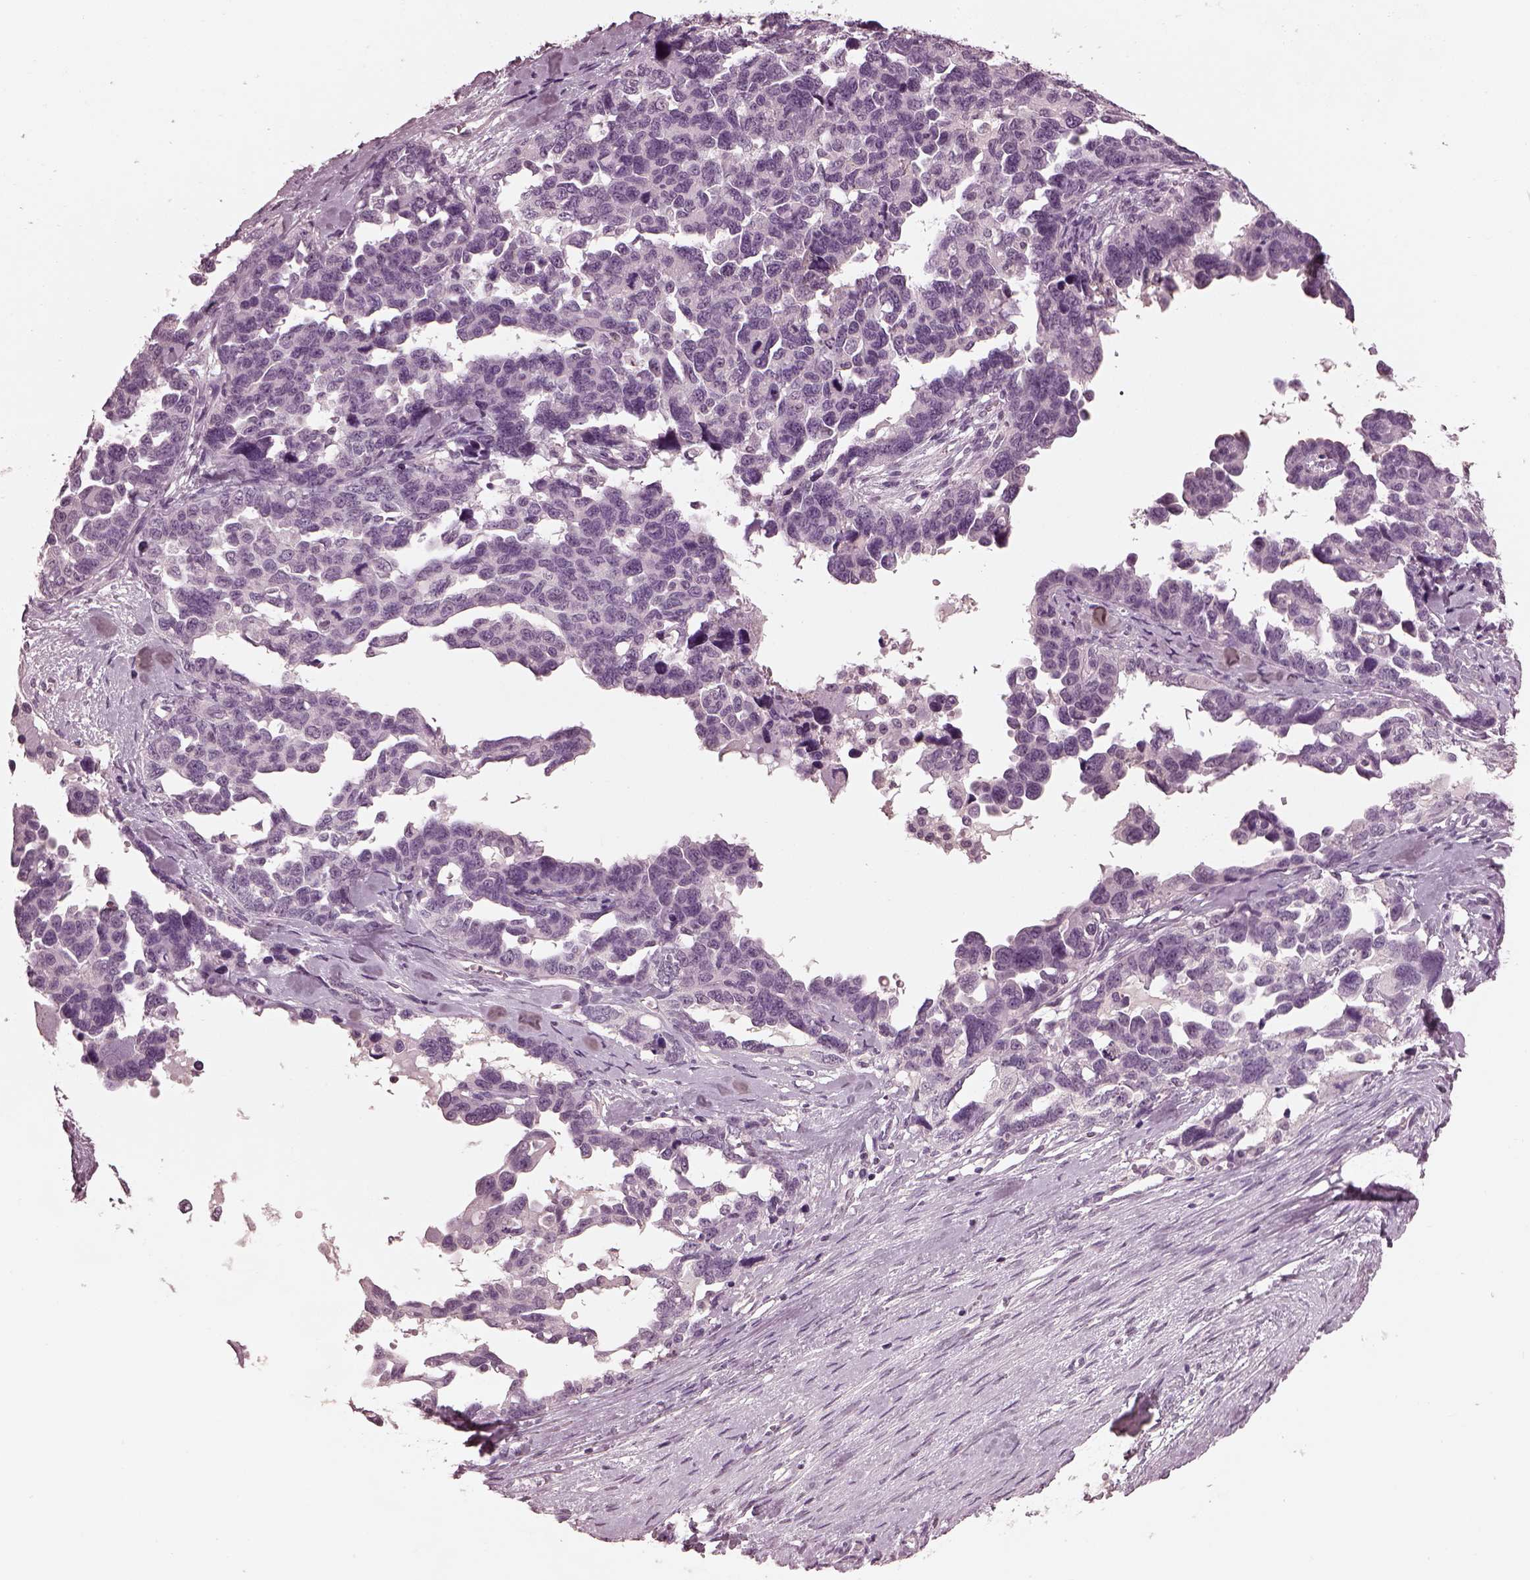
{"staining": {"intensity": "negative", "quantity": "none", "location": "none"}, "tissue": "ovarian cancer", "cell_type": "Tumor cells", "image_type": "cancer", "snomed": [{"axis": "morphology", "description": "Cystadenocarcinoma, serous, NOS"}, {"axis": "topography", "description": "Ovary"}], "caption": "Human ovarian serous cystadenocarcinoma stained for a protein using IHC exhibits no staining in tumor cells.", "gene": "TSKS", "patient": {"sex": "female", "age": 69}}